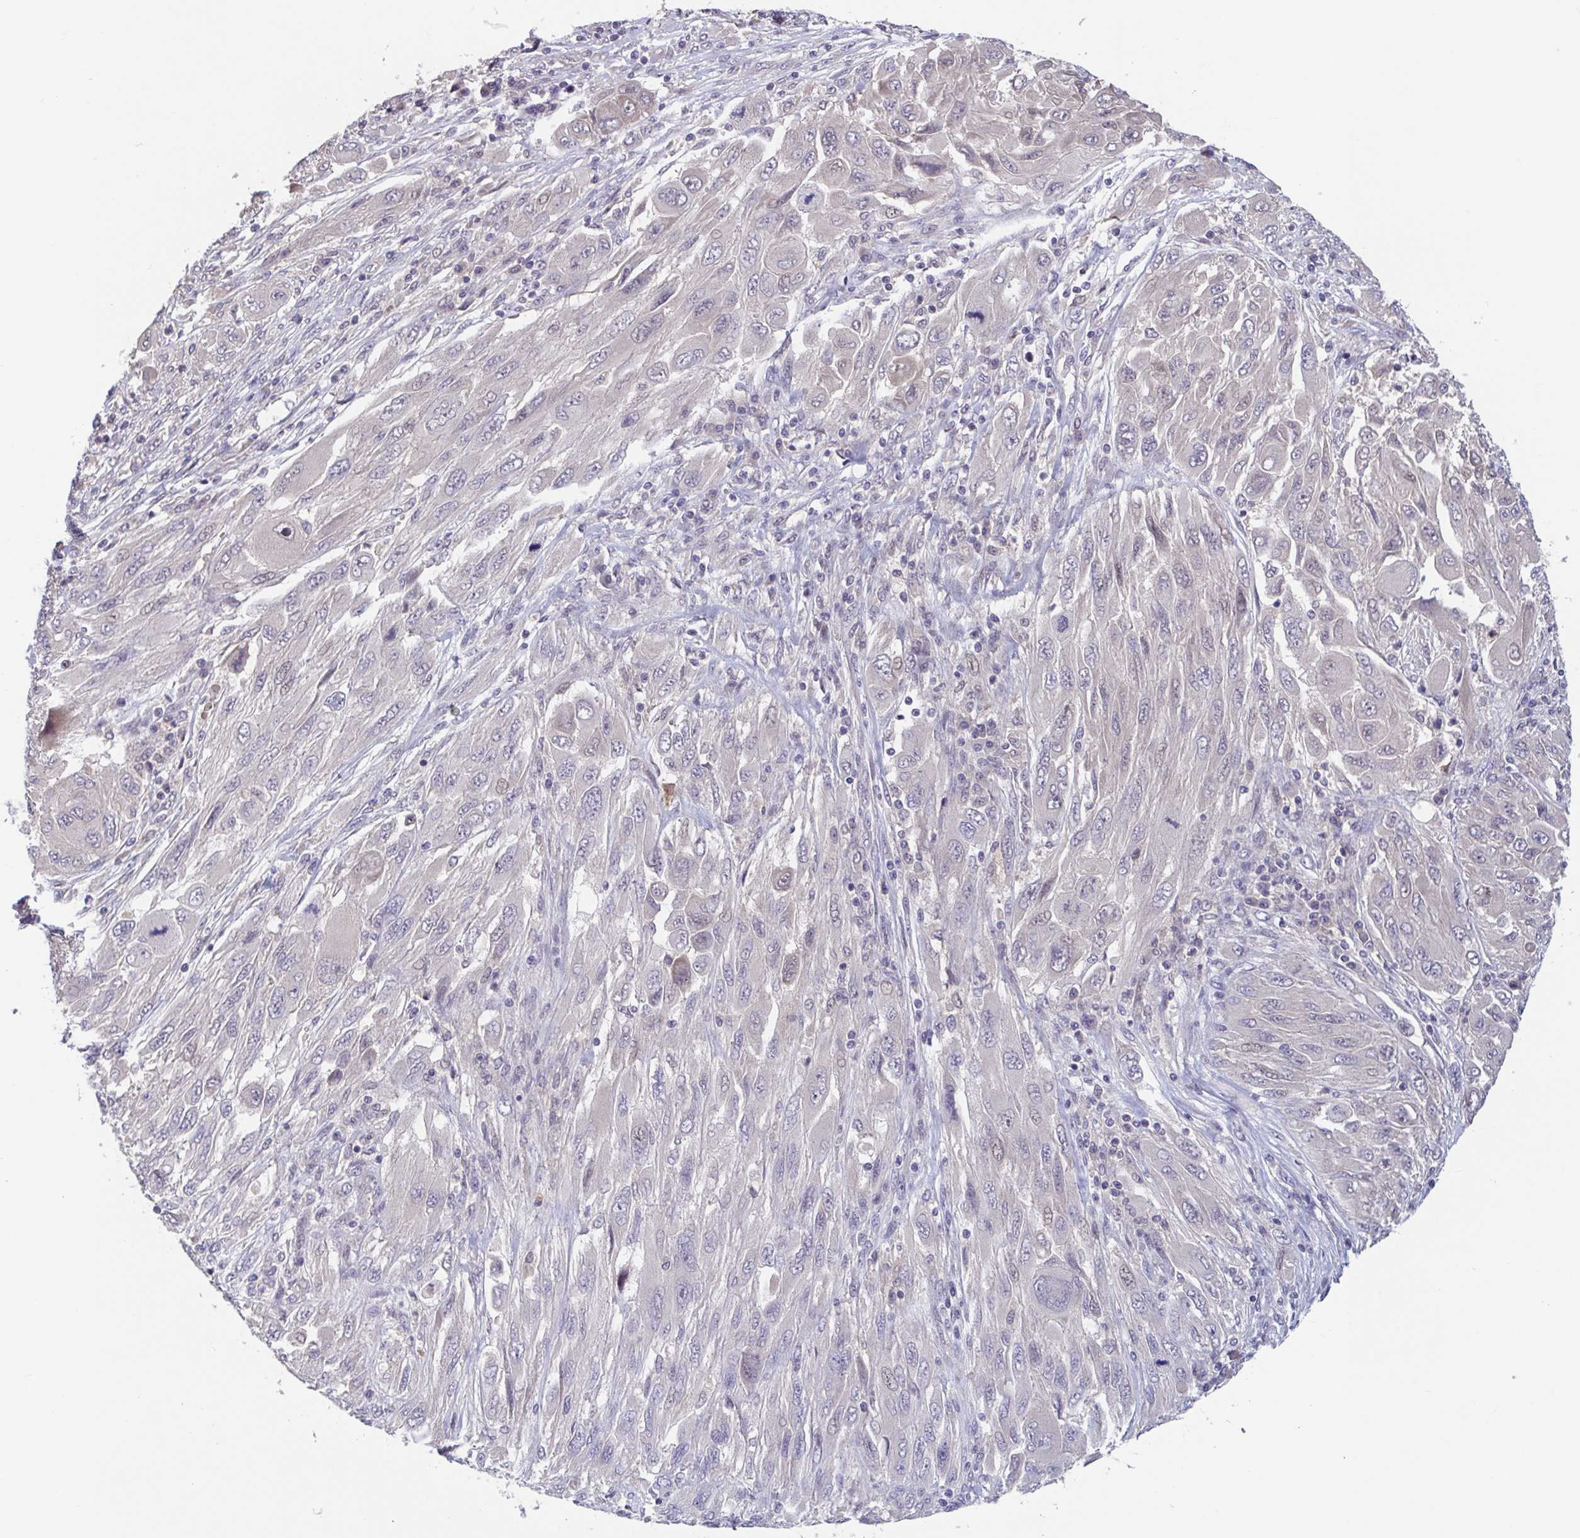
{"staining": {"intensity": "weak", "quantity": "<25%", "location": "nuclear"}, "tissue": "melanoma", "cell_type": "Tumor cells", "image_type": "cancer", "snomed": [{"axis": "morphology", "description": "Malignant melanoma, NOS"}, {"axis": "topography", "description": "Skin"}], "caption": "This is an immunohistochemistry histopathology image of melanoma. There is no positivity in tumor cells.", "gene": "RIOK1", "patient": {"sex": "female", "age": 91}}